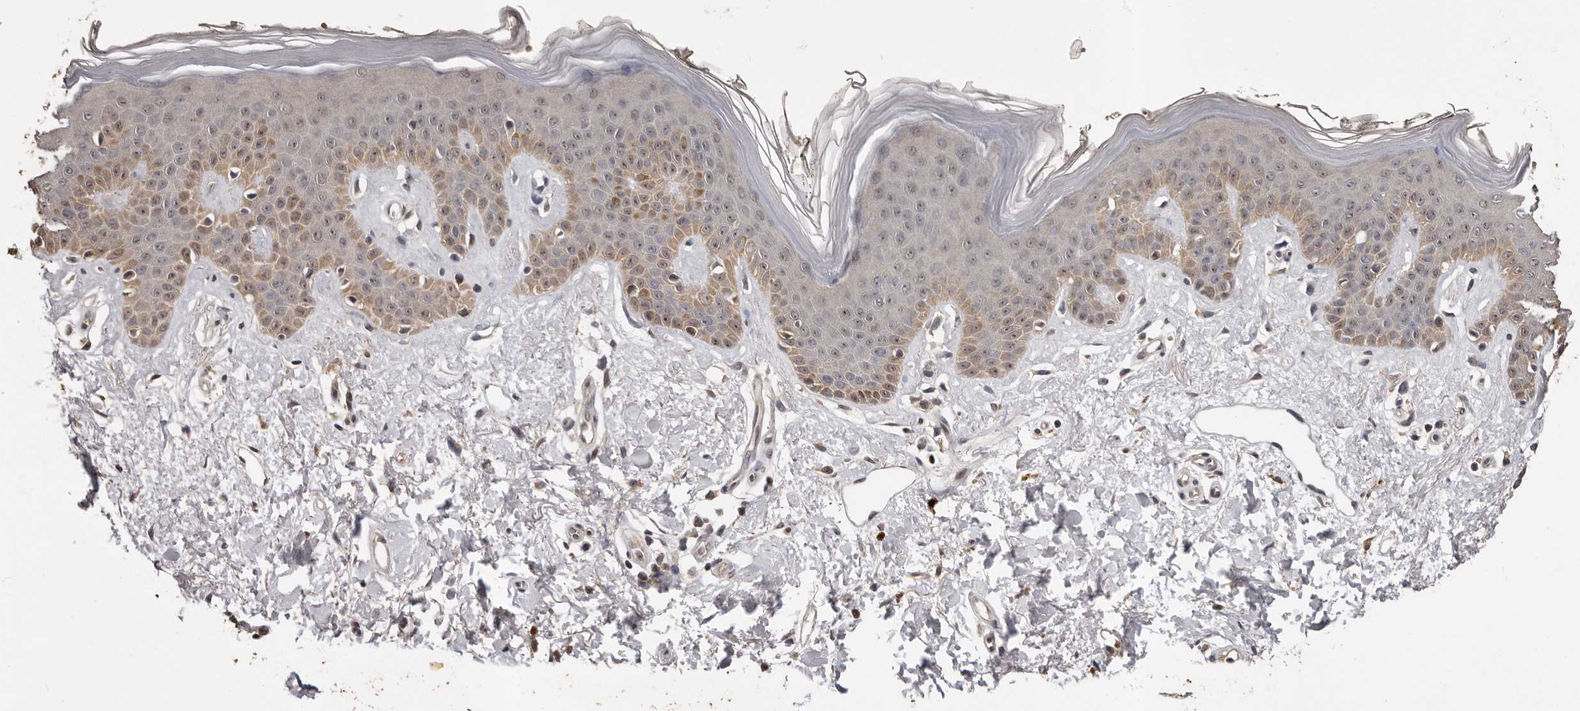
{"staining": {"intensity": "weak", "quantity": ">75%", "location": "cytoplasmic/membranous"}, "tissue": "skin", "cell_type": "Fibroblasts", "image_type": "normal", "snomed": [{"axis": "morphology", "description": "Normal tissue, NOS"}, {"axis": "topography", "description": "Skin"}], "caption": "Immunohistochemical staining of normal human skin shows weak cytoplasmic/membranous protein expression in approximately >75% of fibroblasts. Nuclei are stained in blue.", "gene": "VPS37A", "patient": {"sex": "female", "age": 64}}